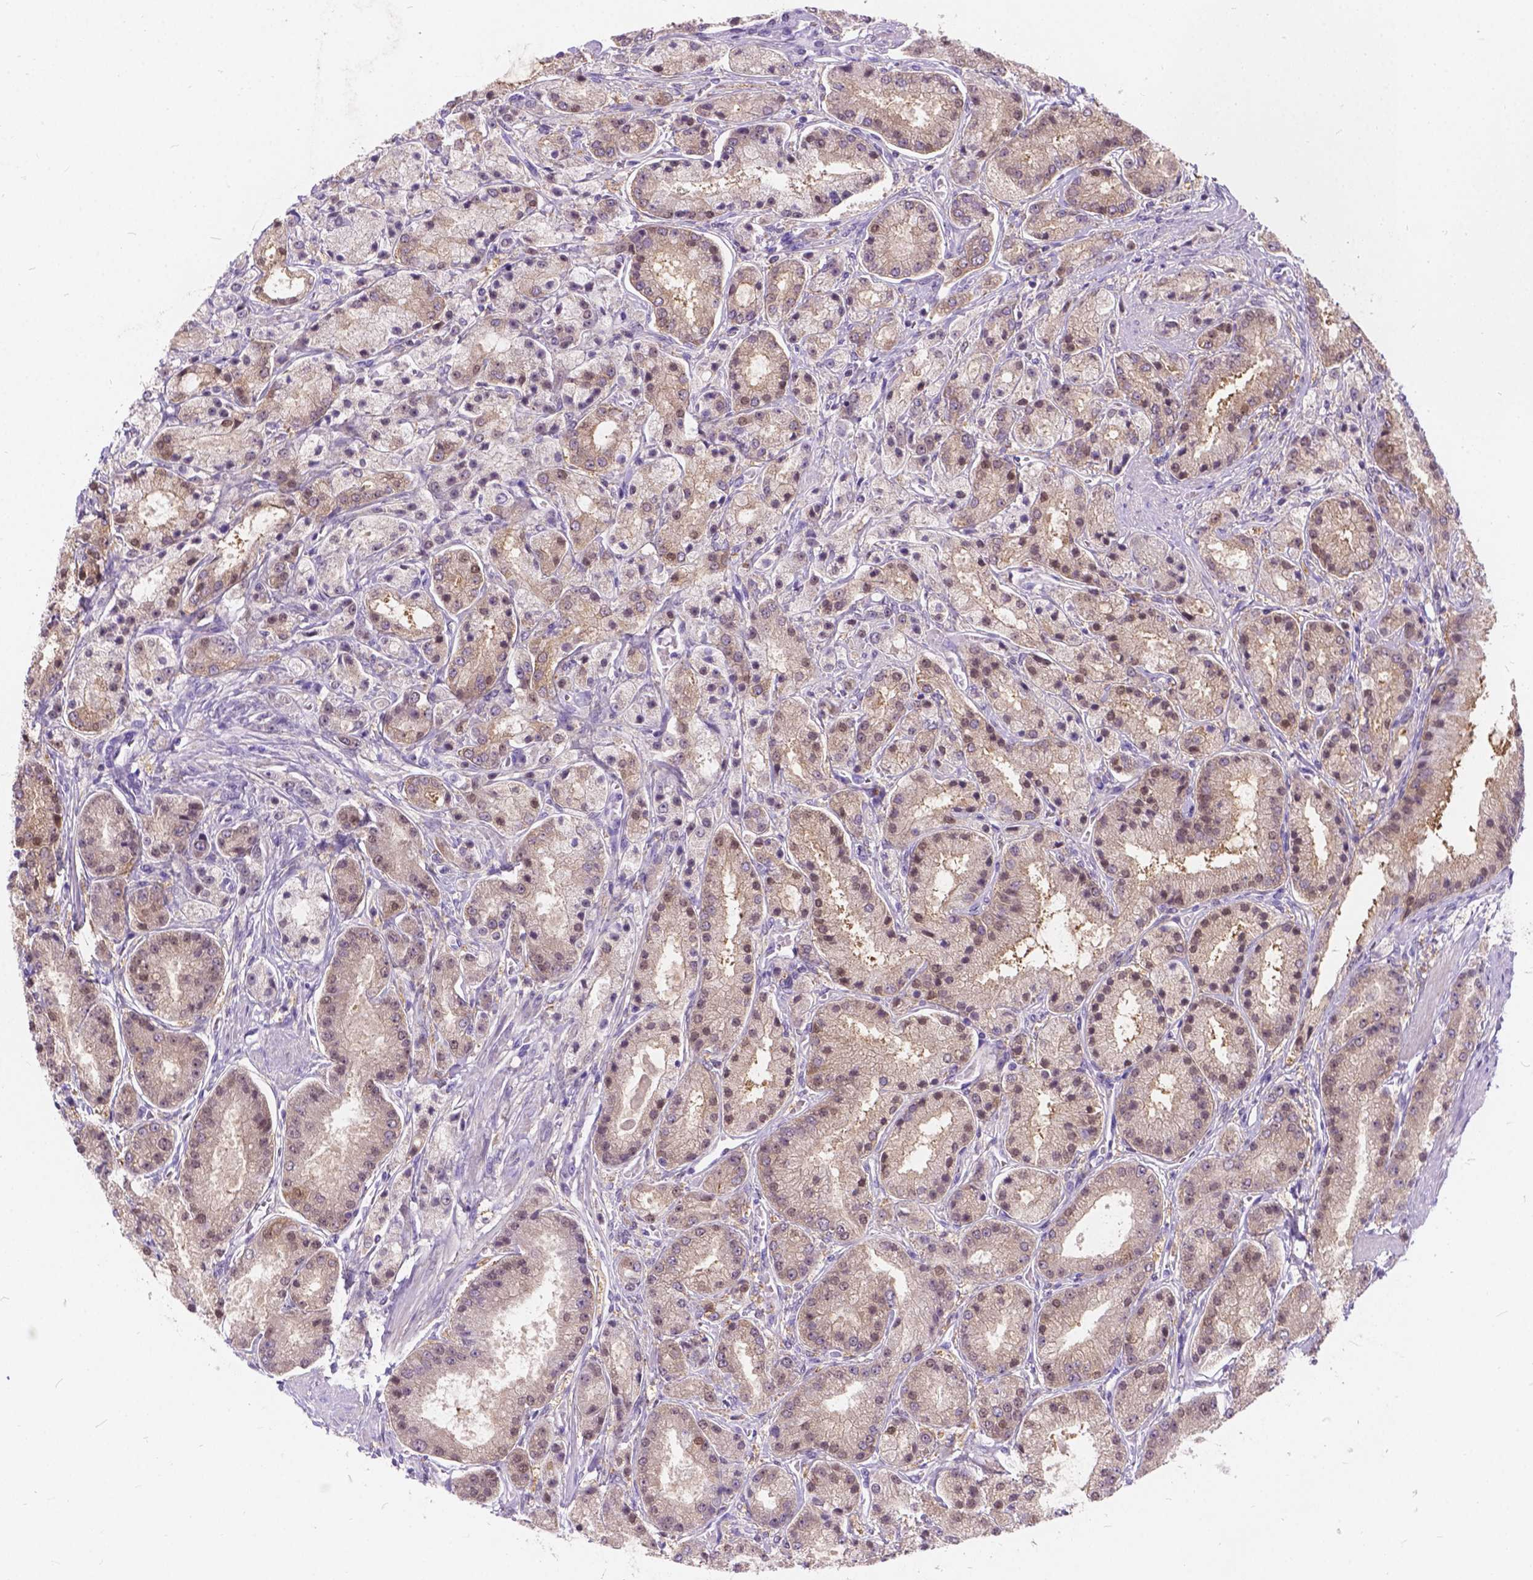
{"staining": {"intensity": "weak", "quantity": "25%-75%", "location": "cytoplasmic/membranous,nuclear"}, "tissue": "prostate cancer", "cell_type": "Tumor cells", "image_type": "cancer", "snomed": [{"axis": "morphology", "description": "Adenocarcinoma, High grade"}, {"axis": "topography", "description": "Prostate"}], "caption": "A photomicrograph showing weak cytoplasmic/membranous and nuclear positivity in approximately 25%-75% of tumor cells in prostate high-grade adenocarcinoma, as visualized by brown immunohistochemical staining.", "gene": "PEX11G", "patient": {"sex": "male", "age": 67}}